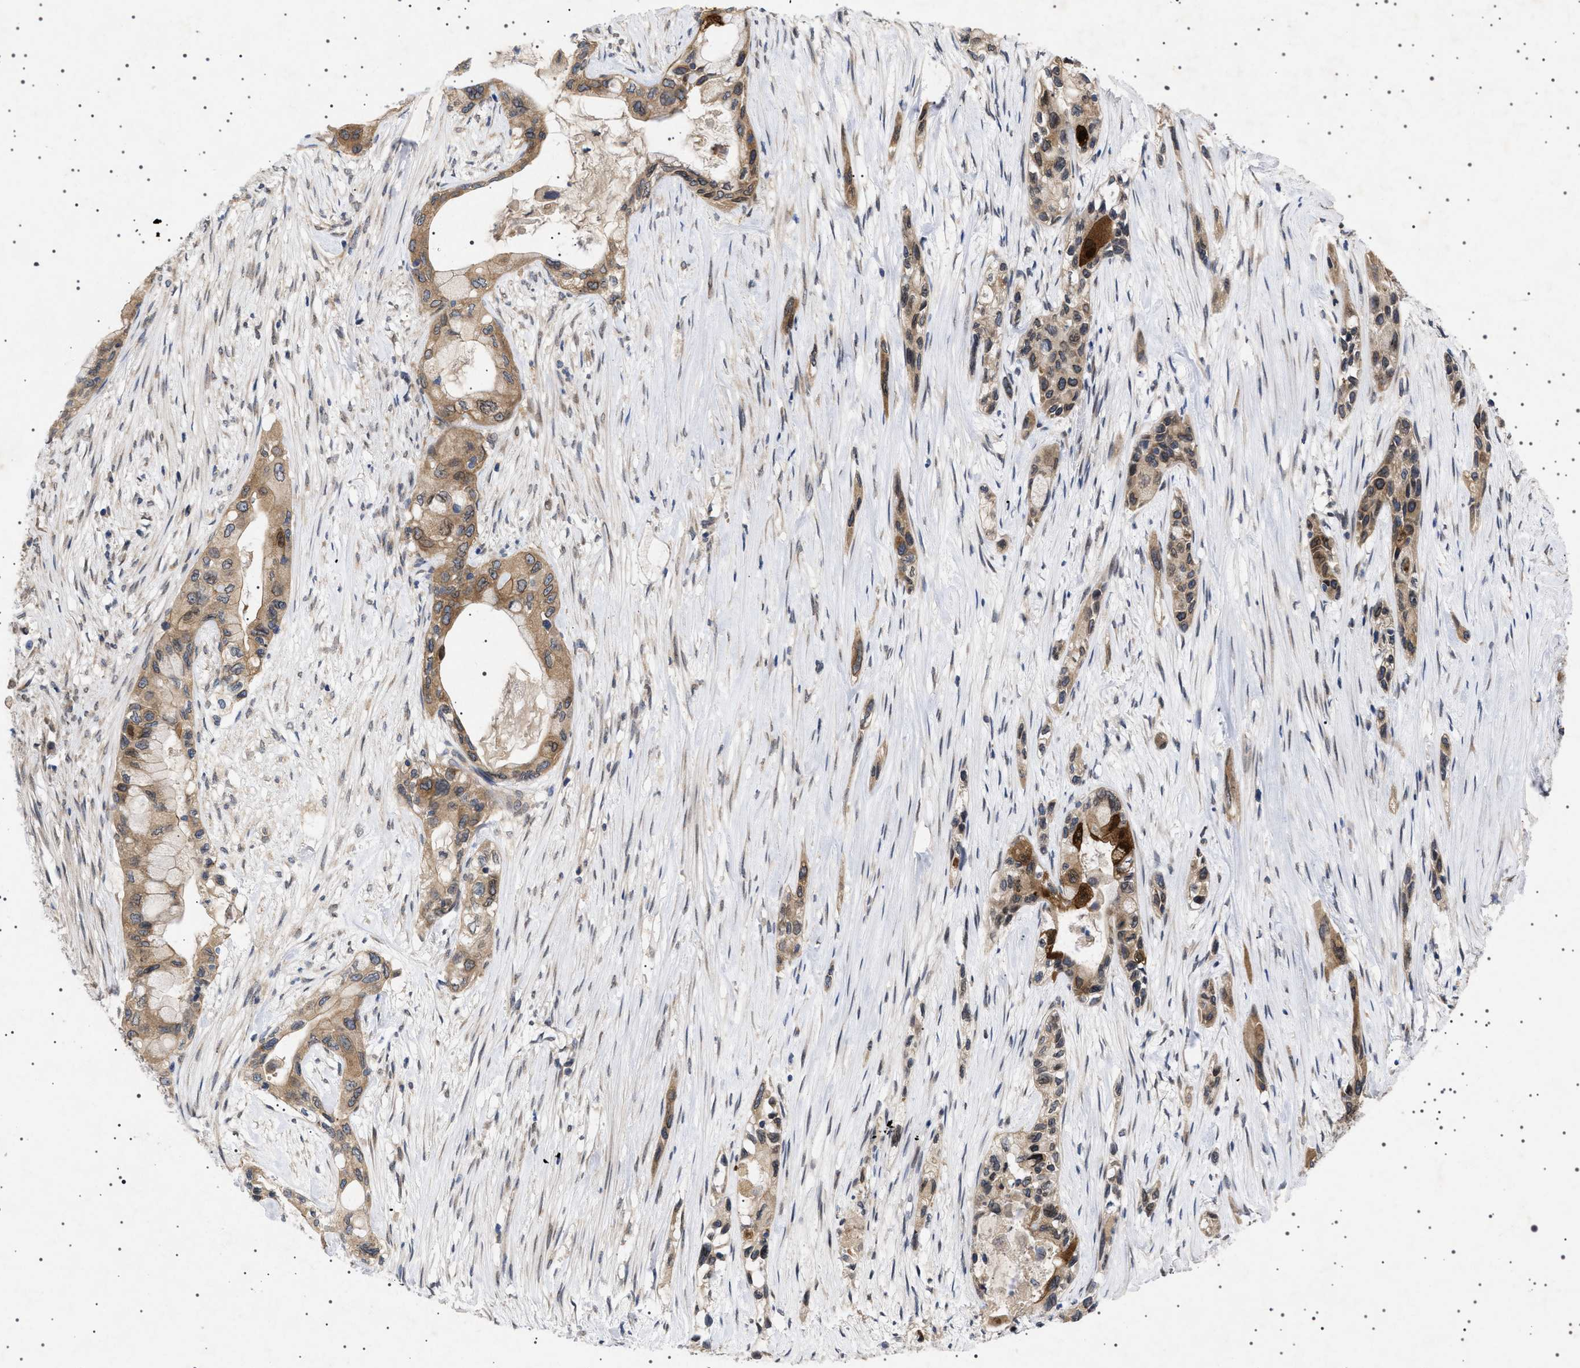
{"staining": {"intensity": "moderate", "quantity": ">75%", "location": "cytoplasmic/membranous,nuclear"}, "tissue": "pancreatic cancer", "cell_type": "Tumor cells", "image_type": "cancer", "snomed": [{"axis": "morphology", "description": "Adenocarcinoma, NOS"}, {"axis": "topography", "description": "Pancreas"}], "caption": "The image shows a brown stain indicating the presence of a protein in the cytoplasmic/membranous and nuclear of tumor cells in pancreatic adenocarcinoma.", "gene": "NUP93", "patient": {"sex": "male", "age": 53}}